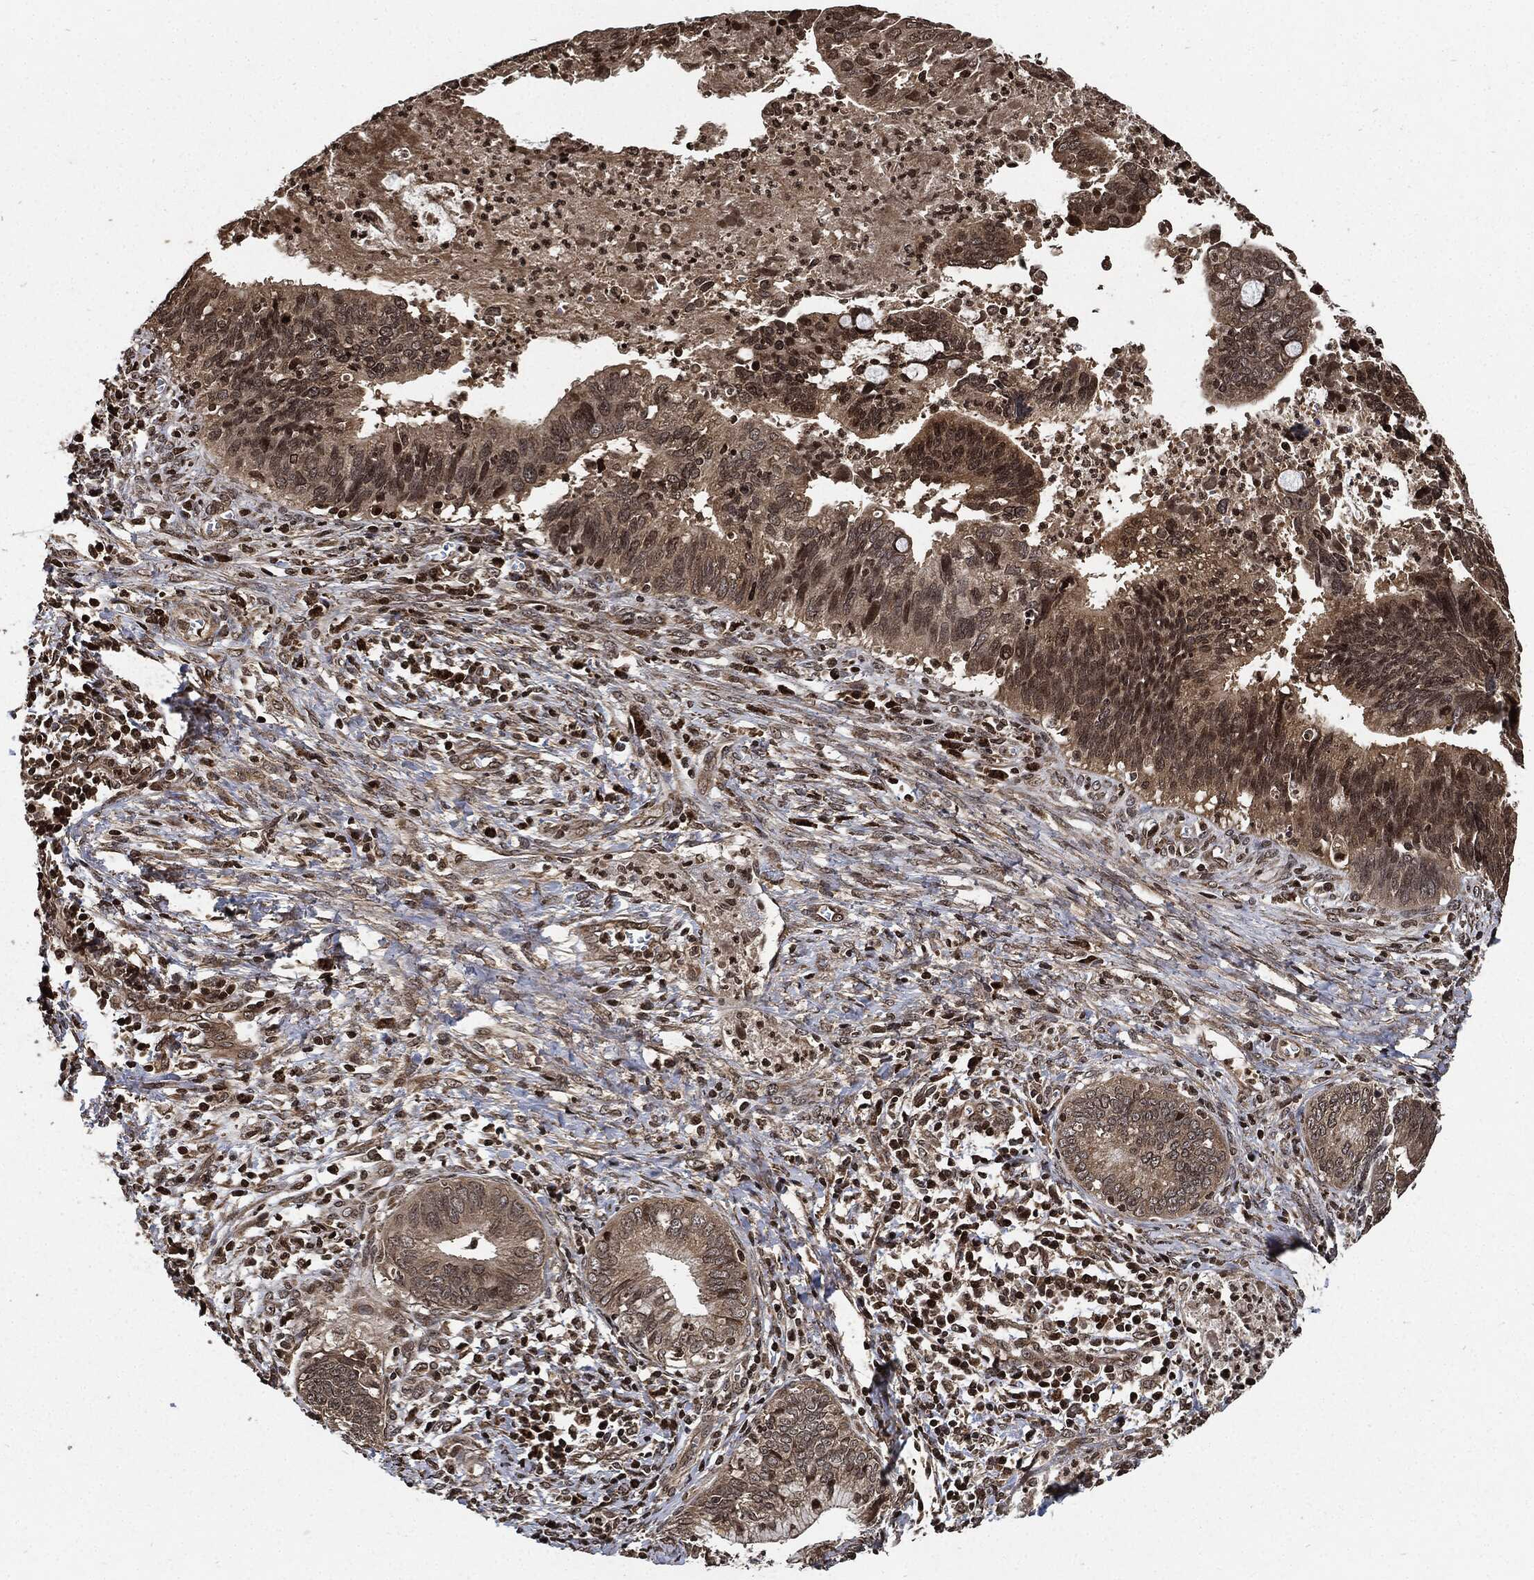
{"staining": {"intensity": "moderate", "quantity": "<25%", "location": "cytoplasmic/membranous"}, "tissue": "cervical cancer", "cell_type": "Tumor cells", "image_type": "cancer", "snomed": [{"axis": "morphology", "description": "Adenocarcinoma, NOS"}, {"axis": "topography", "description": "Cervix"}], "caption": "Cervical cancer stained with immunohistochemistry (IHC) demonstrates moderate cytoplasmic/membranous staining in approximately <25% of tumor cells. (DAB (3,3'-diaminobenzidine) IHC with brightfield microscopy, high magnification).", "gene": "PDK1", "patient": {"sex": "female", "age": 42}}